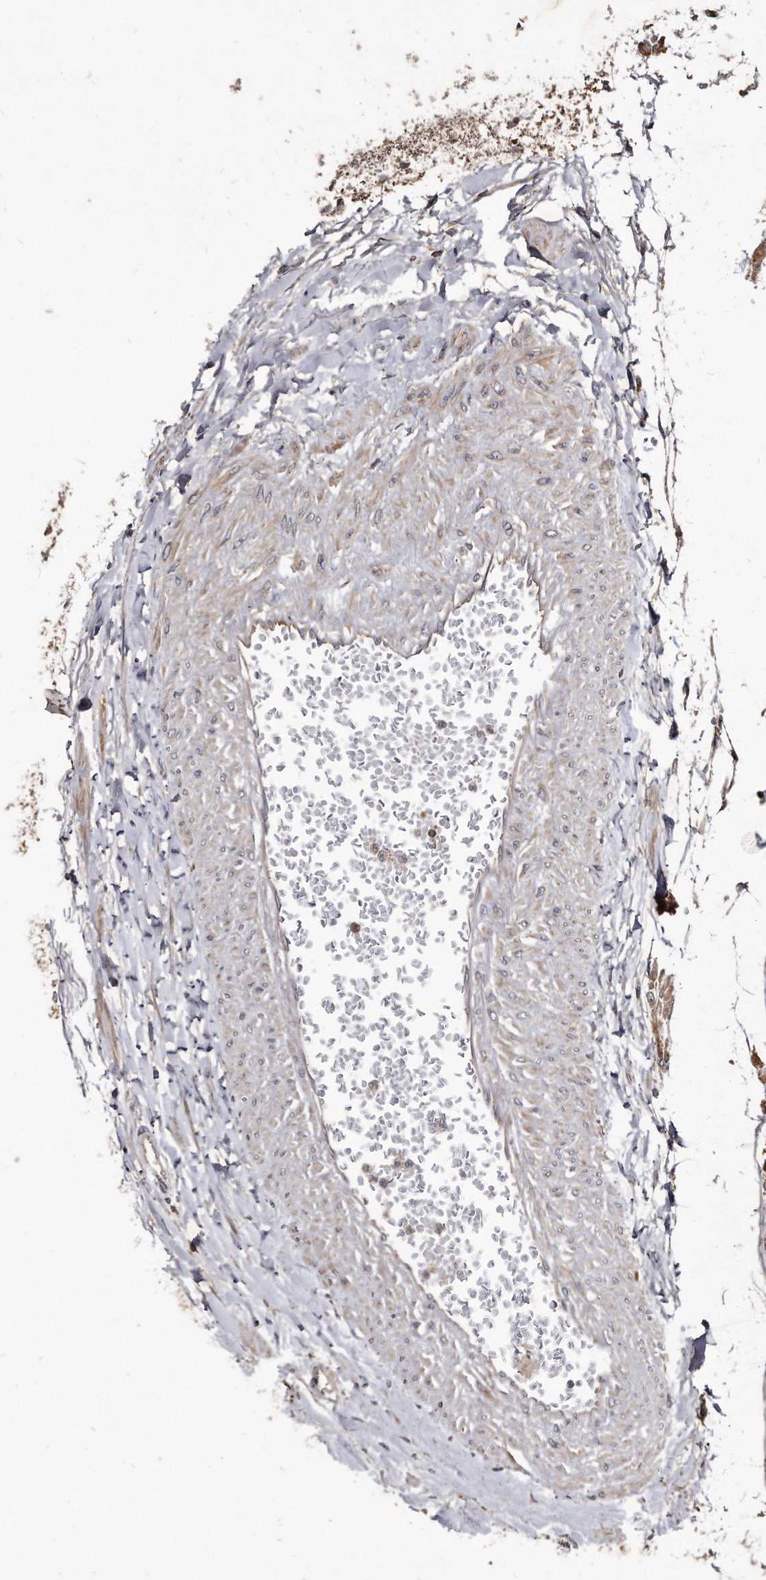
{"staining": {"intensity": "strong", "quantity": "<25%", "location": "cytoplasmic/membranous"}, "tissue": "testis", "cell_type": "Cells in seminiferous ducts", "image_type": "normal", "snomed": [{"axis": "morphology", "description": "Normal tissue, NOS"}, {"axis": "morphology", "description": "Adenocarcinoma, metastatic, NOS"}, {"axis": "topography", "description": "Testis"}], "caption": "Brown immunohistochemical staining in normal testis reveals strong cytoplasmic/membranous positivity in about <25% of cells in seminiferous ducts. (DAB = brown stain, brightfield microscopy at high magnification).", "gene": "FAM136A", "patient": {"sex": "male", "age": 26}}